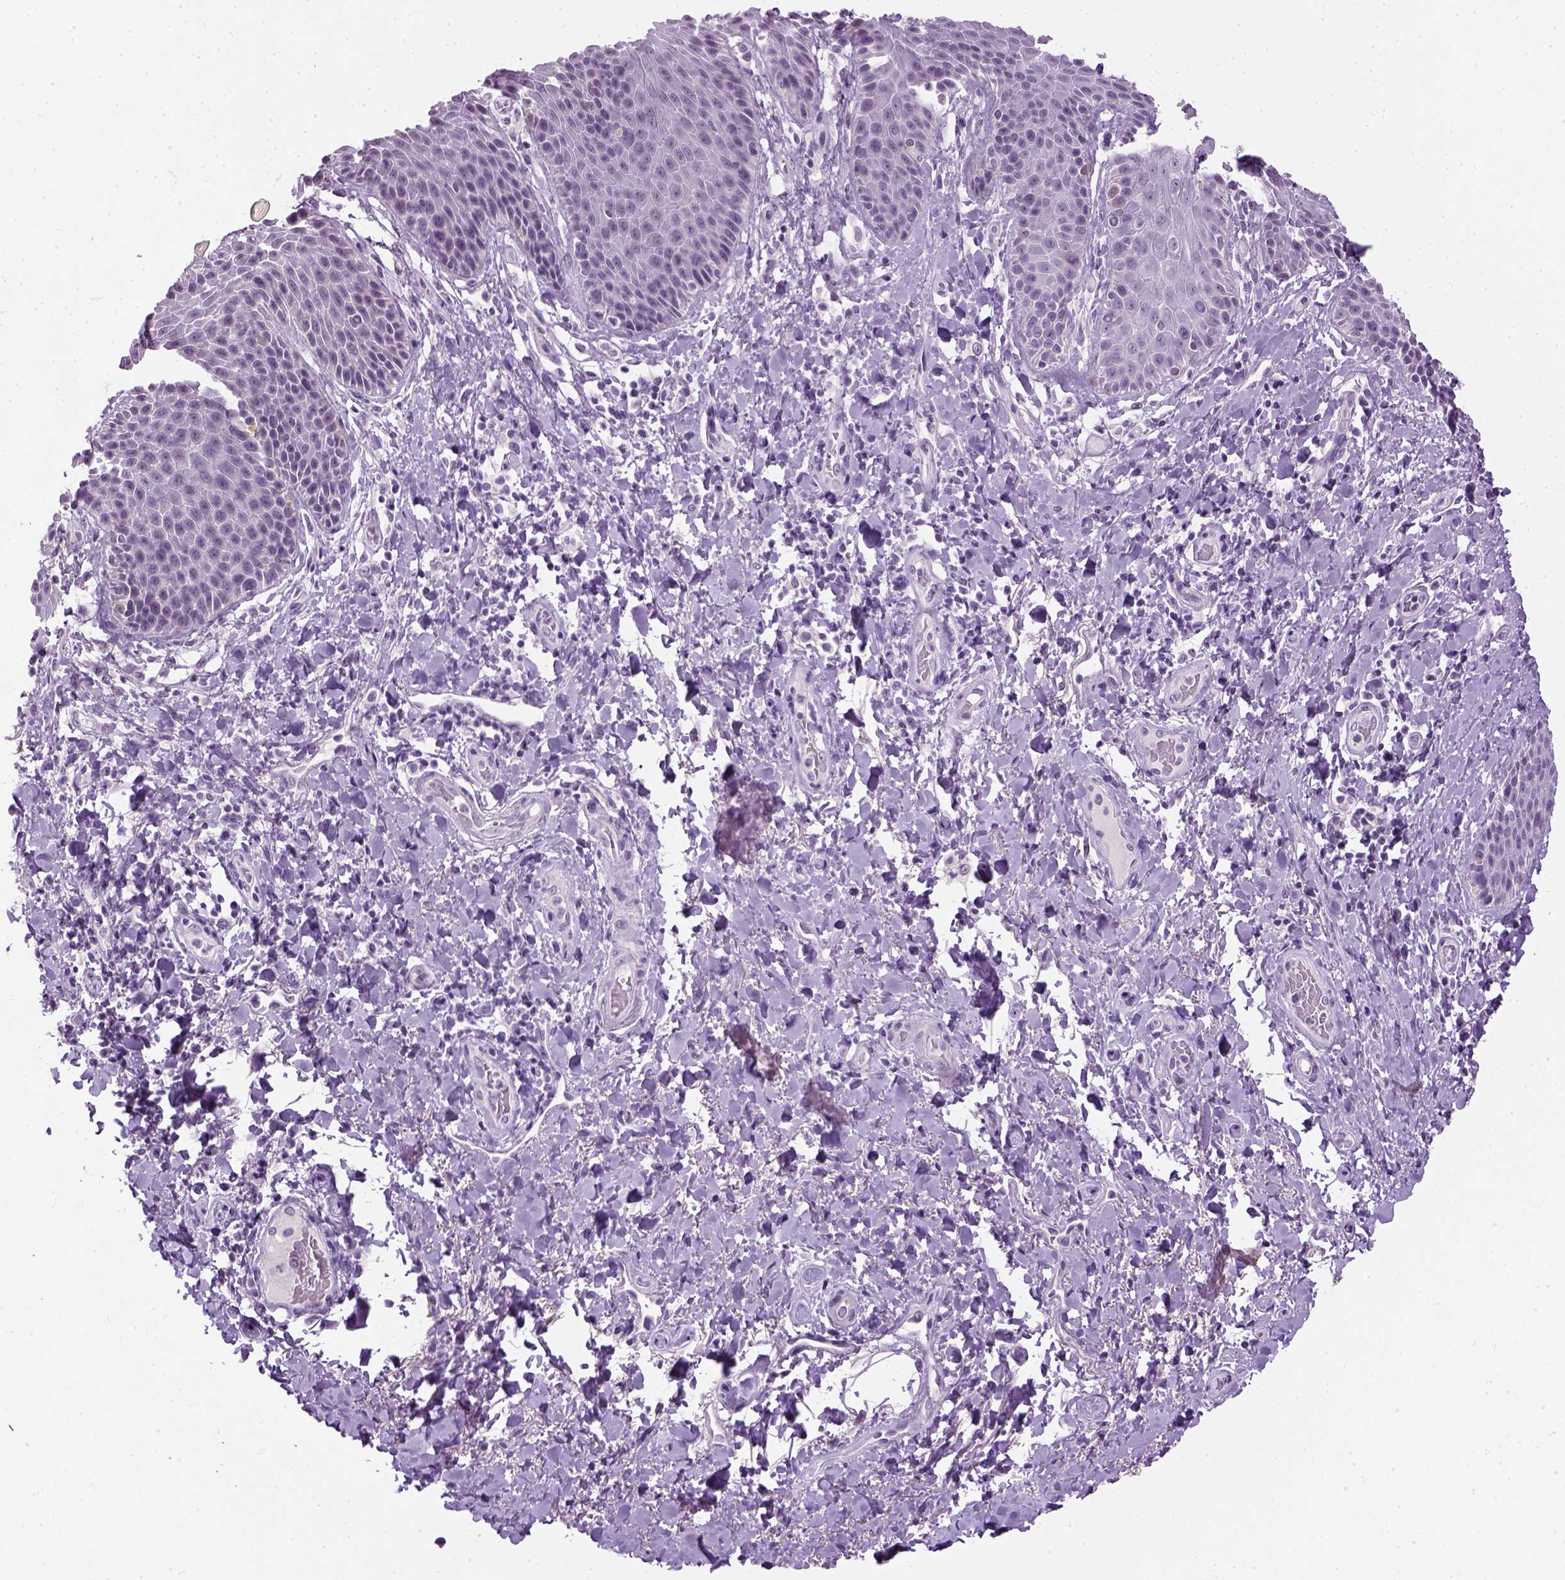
{"staining": {"intensity": "negative", "quantity": "none", "location": "none"}, "tissue": "skin", "cell_type": "Epidermal cells", "image_type": "normal", "snomed": [{"axis": "morphology", "description": "Normal tissue, NOS"}, {"axis": "topography", "description": "Anal"}, {"axis": "topography", "description": "Peripheral nerve tissue"}], "caption": "A histopathology image of skin stained for a protein demonstrates no brown staining in epidermal cells.", "gene": "GABRB2", "patient": {"sex": "male", "age": 51}}